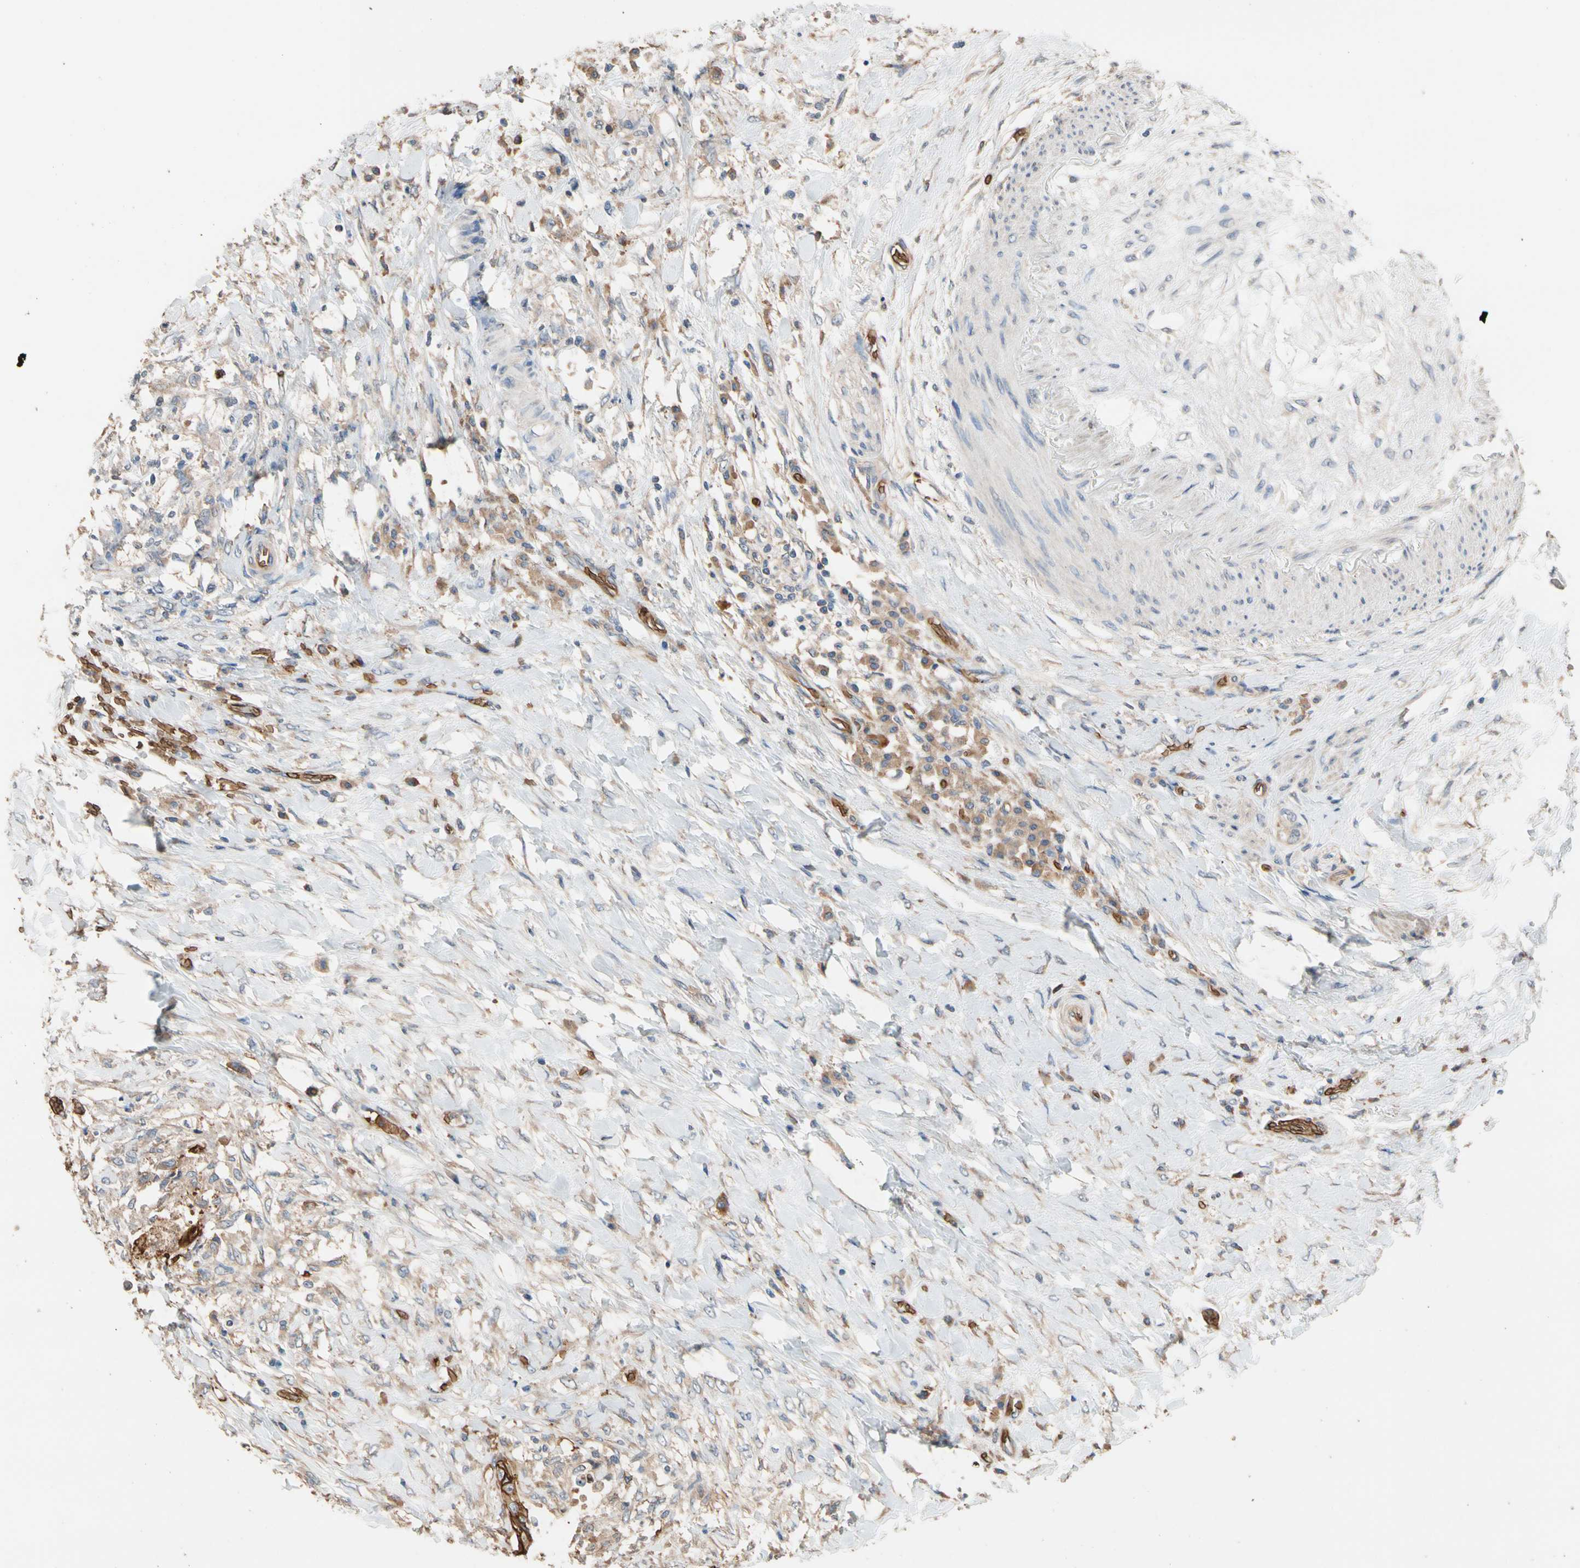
{"staining": {"intensity": "moderate", "quantity": ">75%", "location": "cytoplasmic/membranous"}, "tissue": "colorectal cancer", "cell_type": "Tumor cells", "image_type": "cancer", "snomed": [{"axis": "morphology", "description": "Adenocarcinoma, NOS"}, {"axis": "topography", "description": "Rectum"}], "caption": "The micrograph demonstrates a brown stain indicating the presence of a protein in the cytoplasmic/membranous of tumor cells in adenocarcinoma (colorectal).", "gene": "RIOK2", "patient": {"sex": "female", "age": 77}}